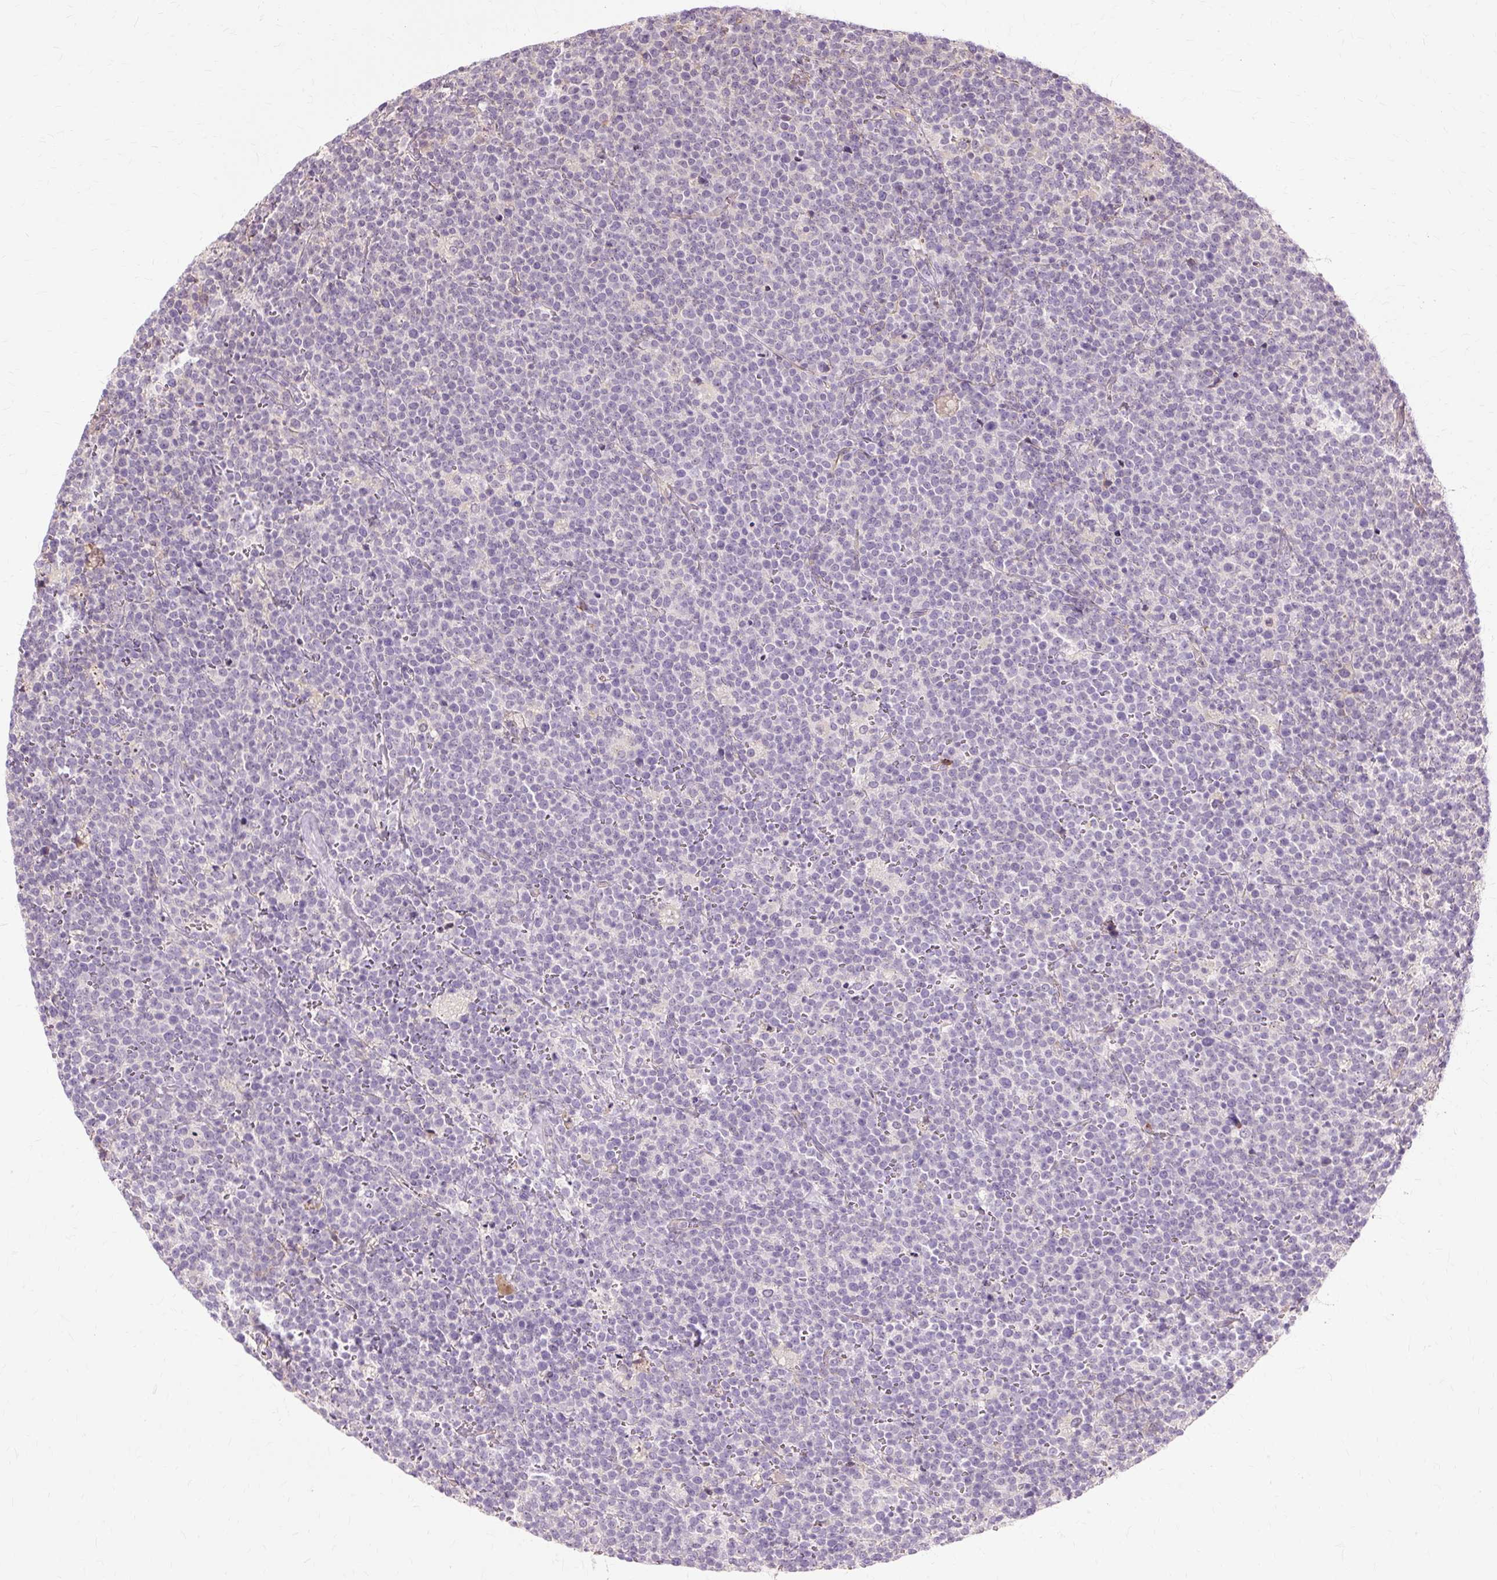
{"staining": {"intensity": "negative", "quantity": "none", "location": "none"}, "tissue": "lymphoma", "cell_type": "Tumor cells", "image_type": "cancer", "snomed": [{"axis": "morphology", "description": "Malignant lymphoma, non-Hodgkin's type, High grade"}, {"axis": "topography", "description": "Lymph node"}], "caption": "Tumor cells are negative for brown protein staining in malignant lymphoma, non-Hodgkin's type (high-grade). (DAB immunohistochemistry (IHC), high magnification).", "gene": "TSPAN8", "patient": {"sex": "male", "age": 61}}